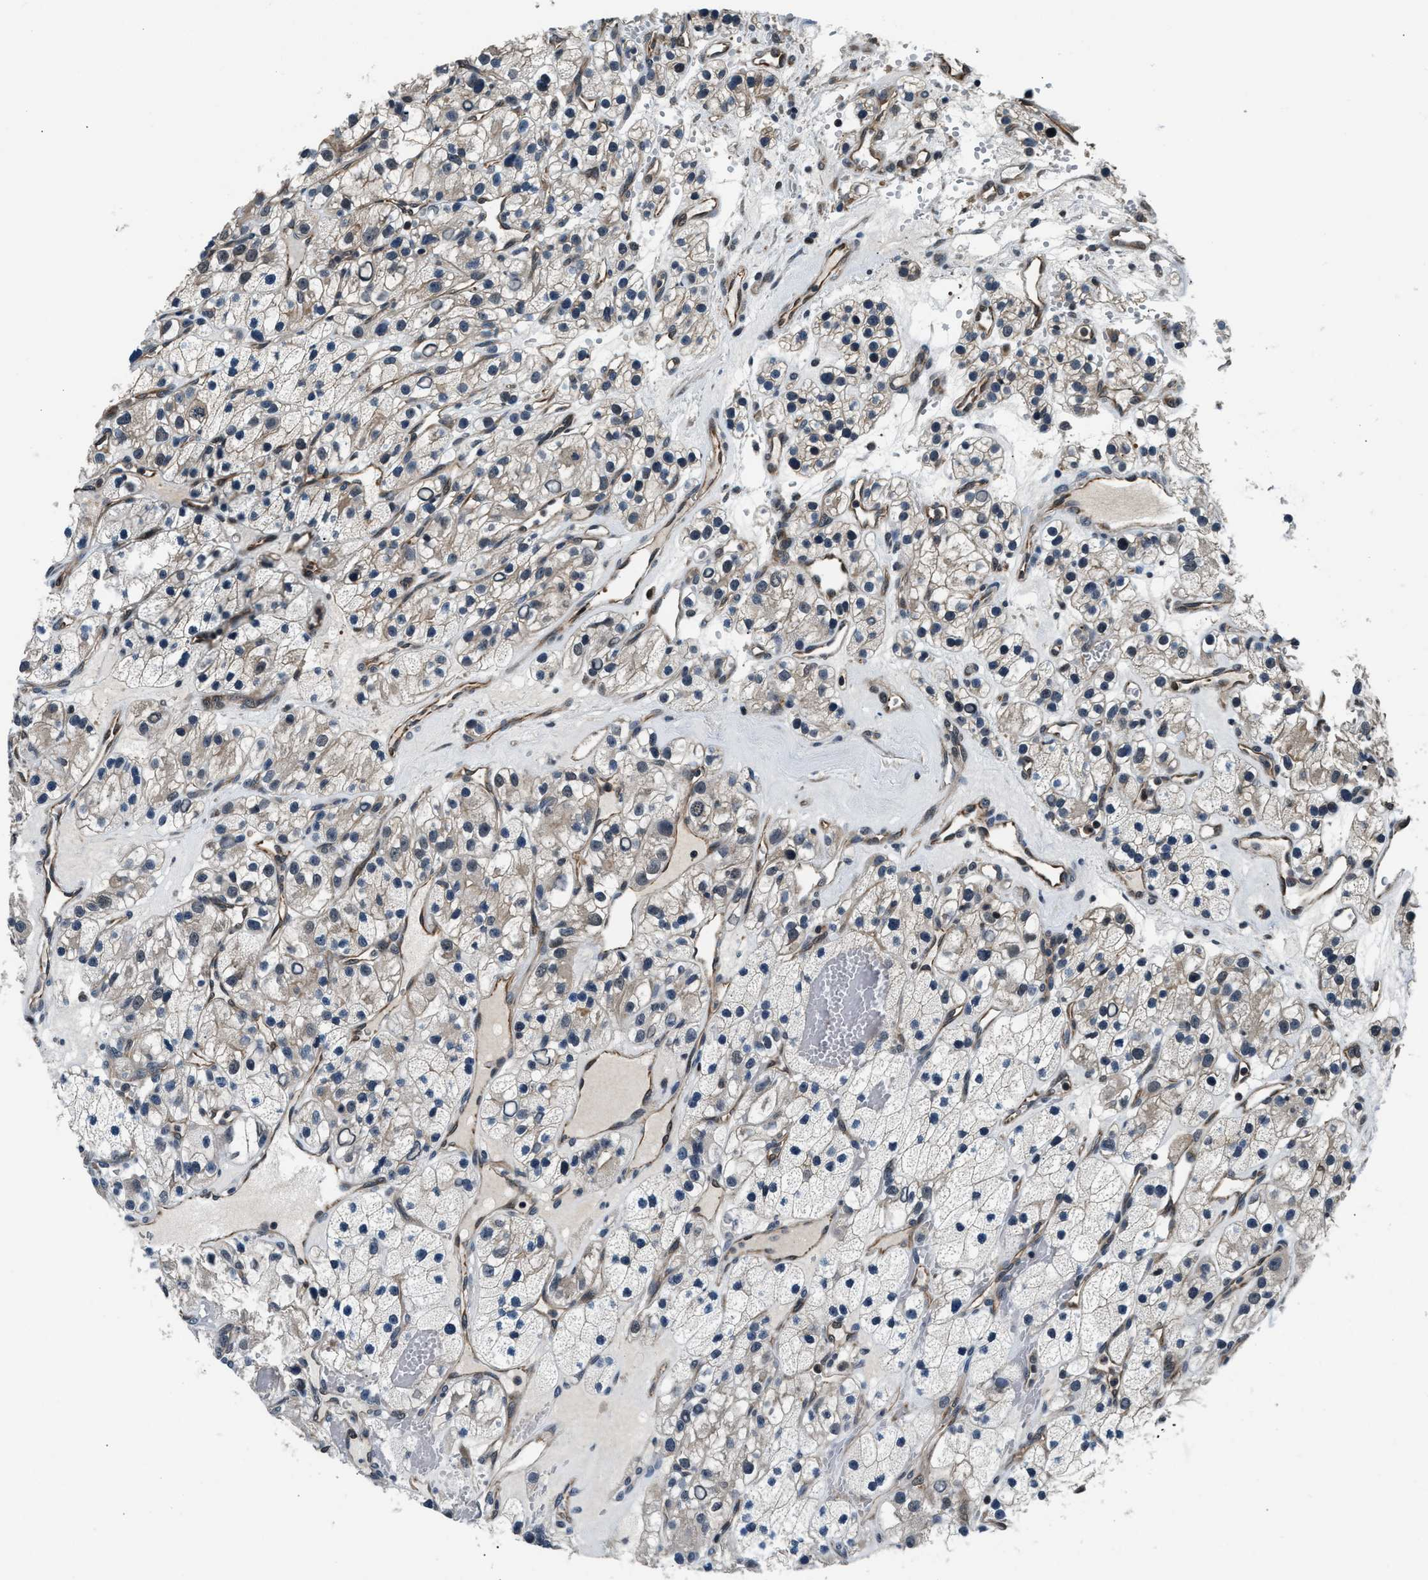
{"staining": {"intensity": "negative", "quantity": "none", "location": "none"}, "tissue": "renal cancer", "cell_type": "Tumor cells", "image_type": "cancer", "snomed": [{"axis": "morphology", "description": "Adenocarcinoma, NOS"}, {"axis": "topography", "description": "Kidney"}], "caption": "Tumor cells are negative for brown protein staining in renal cancer (adenocarcinoma).", "gene": "RBM33", "patient": {"sex": "female", "age": 57}}